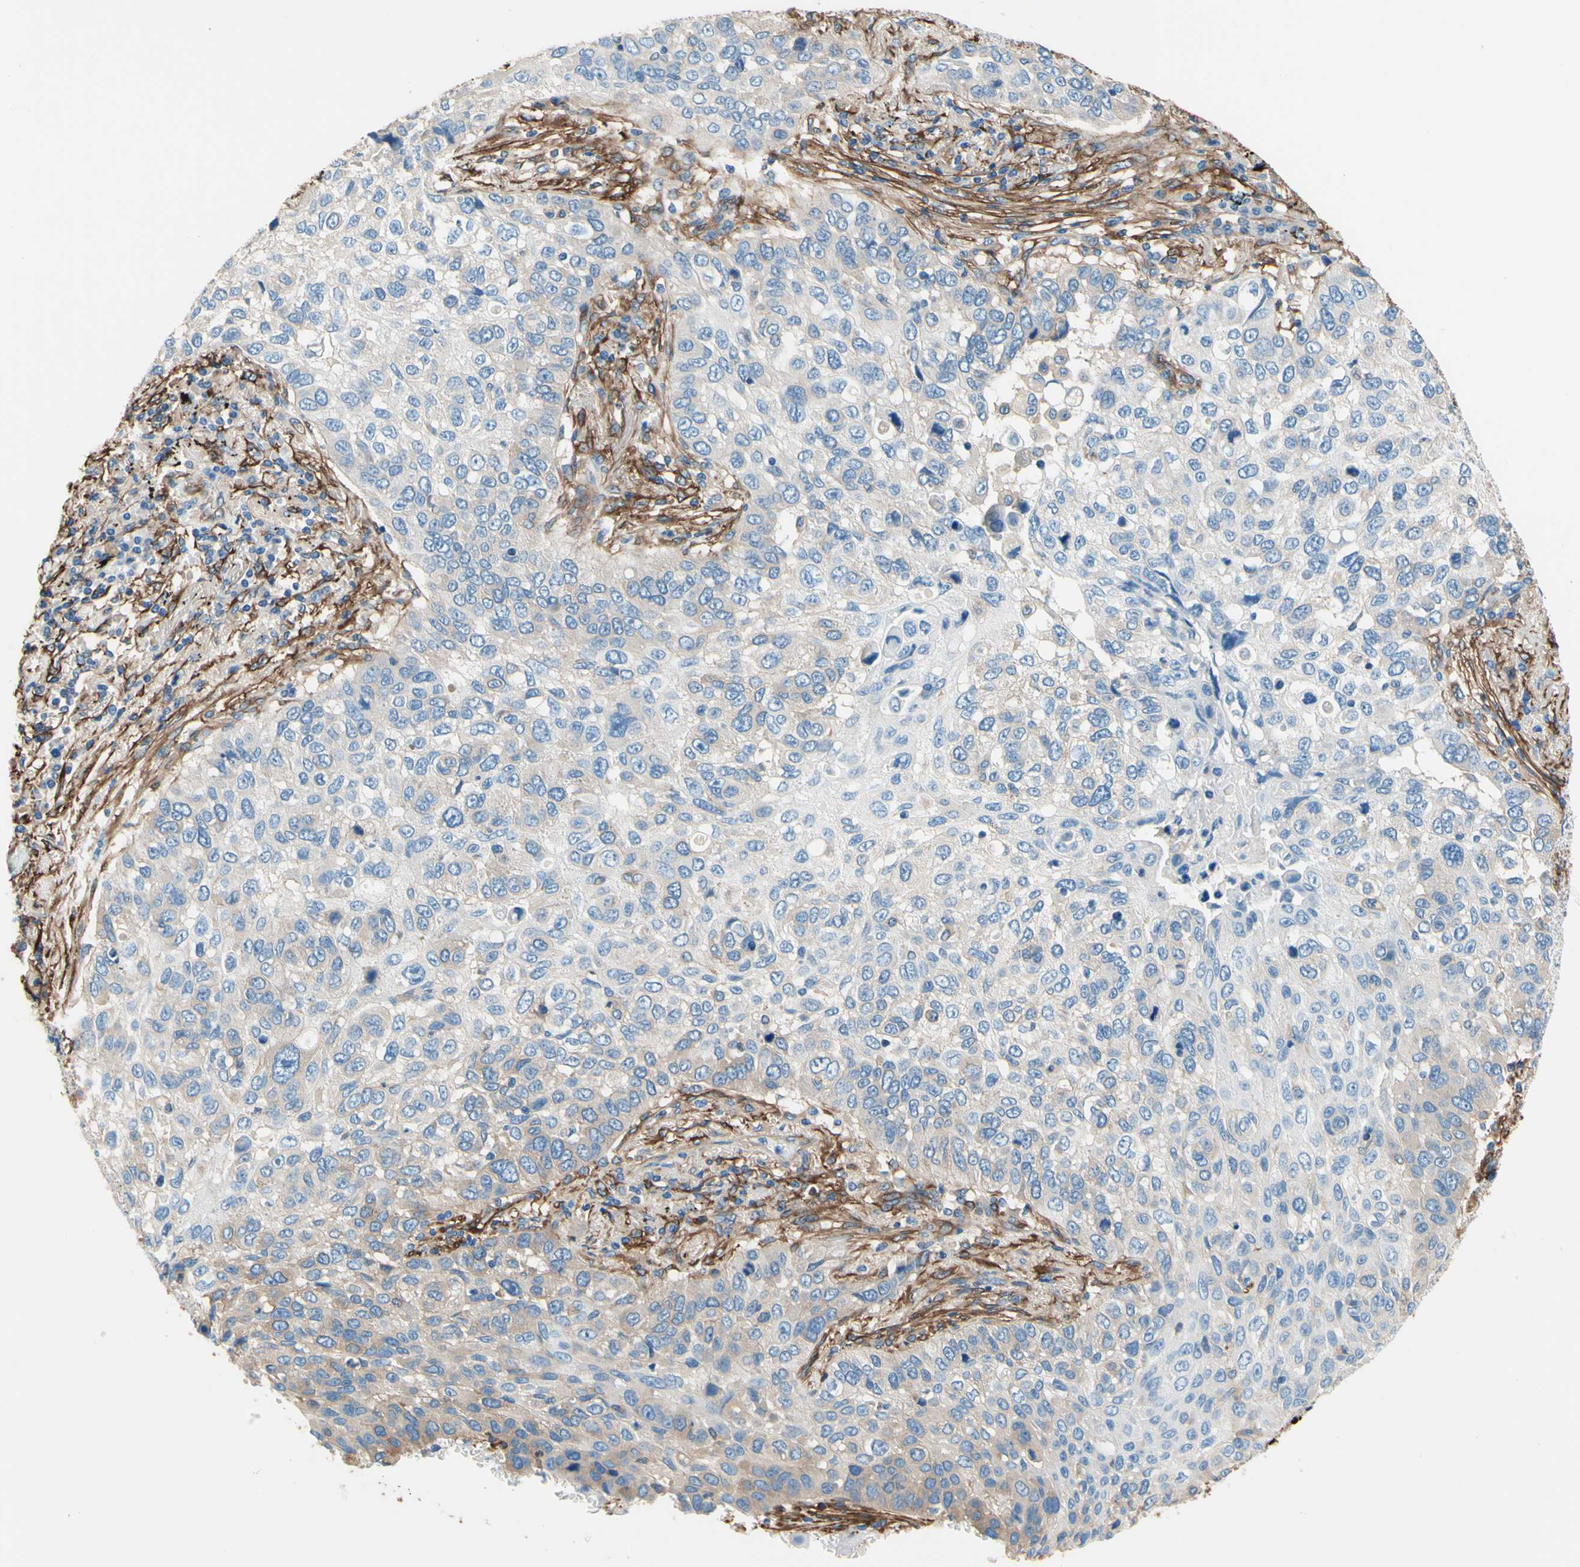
{"staining": {"intensity": "negative", "quantity": "none", "location": "none"}, "tissue": "lung cancer", "cell_type": "Tumor cells", "image_type": "cancer", "snomed": [{"axis": "morphology", "description": "Squamous cell carcinoma, NOS"}, {"axis": "topography", "description": "Lung"}], "caption": "DAB (3,3'-diaminobenzidine) immunohistochemical staining of human lung cancer (squamous cell carcinoma) exhibits no significant positivity in tumor cells.", "gene": "DPYSL3", "patient": {"sex": "male", "age": 57}}